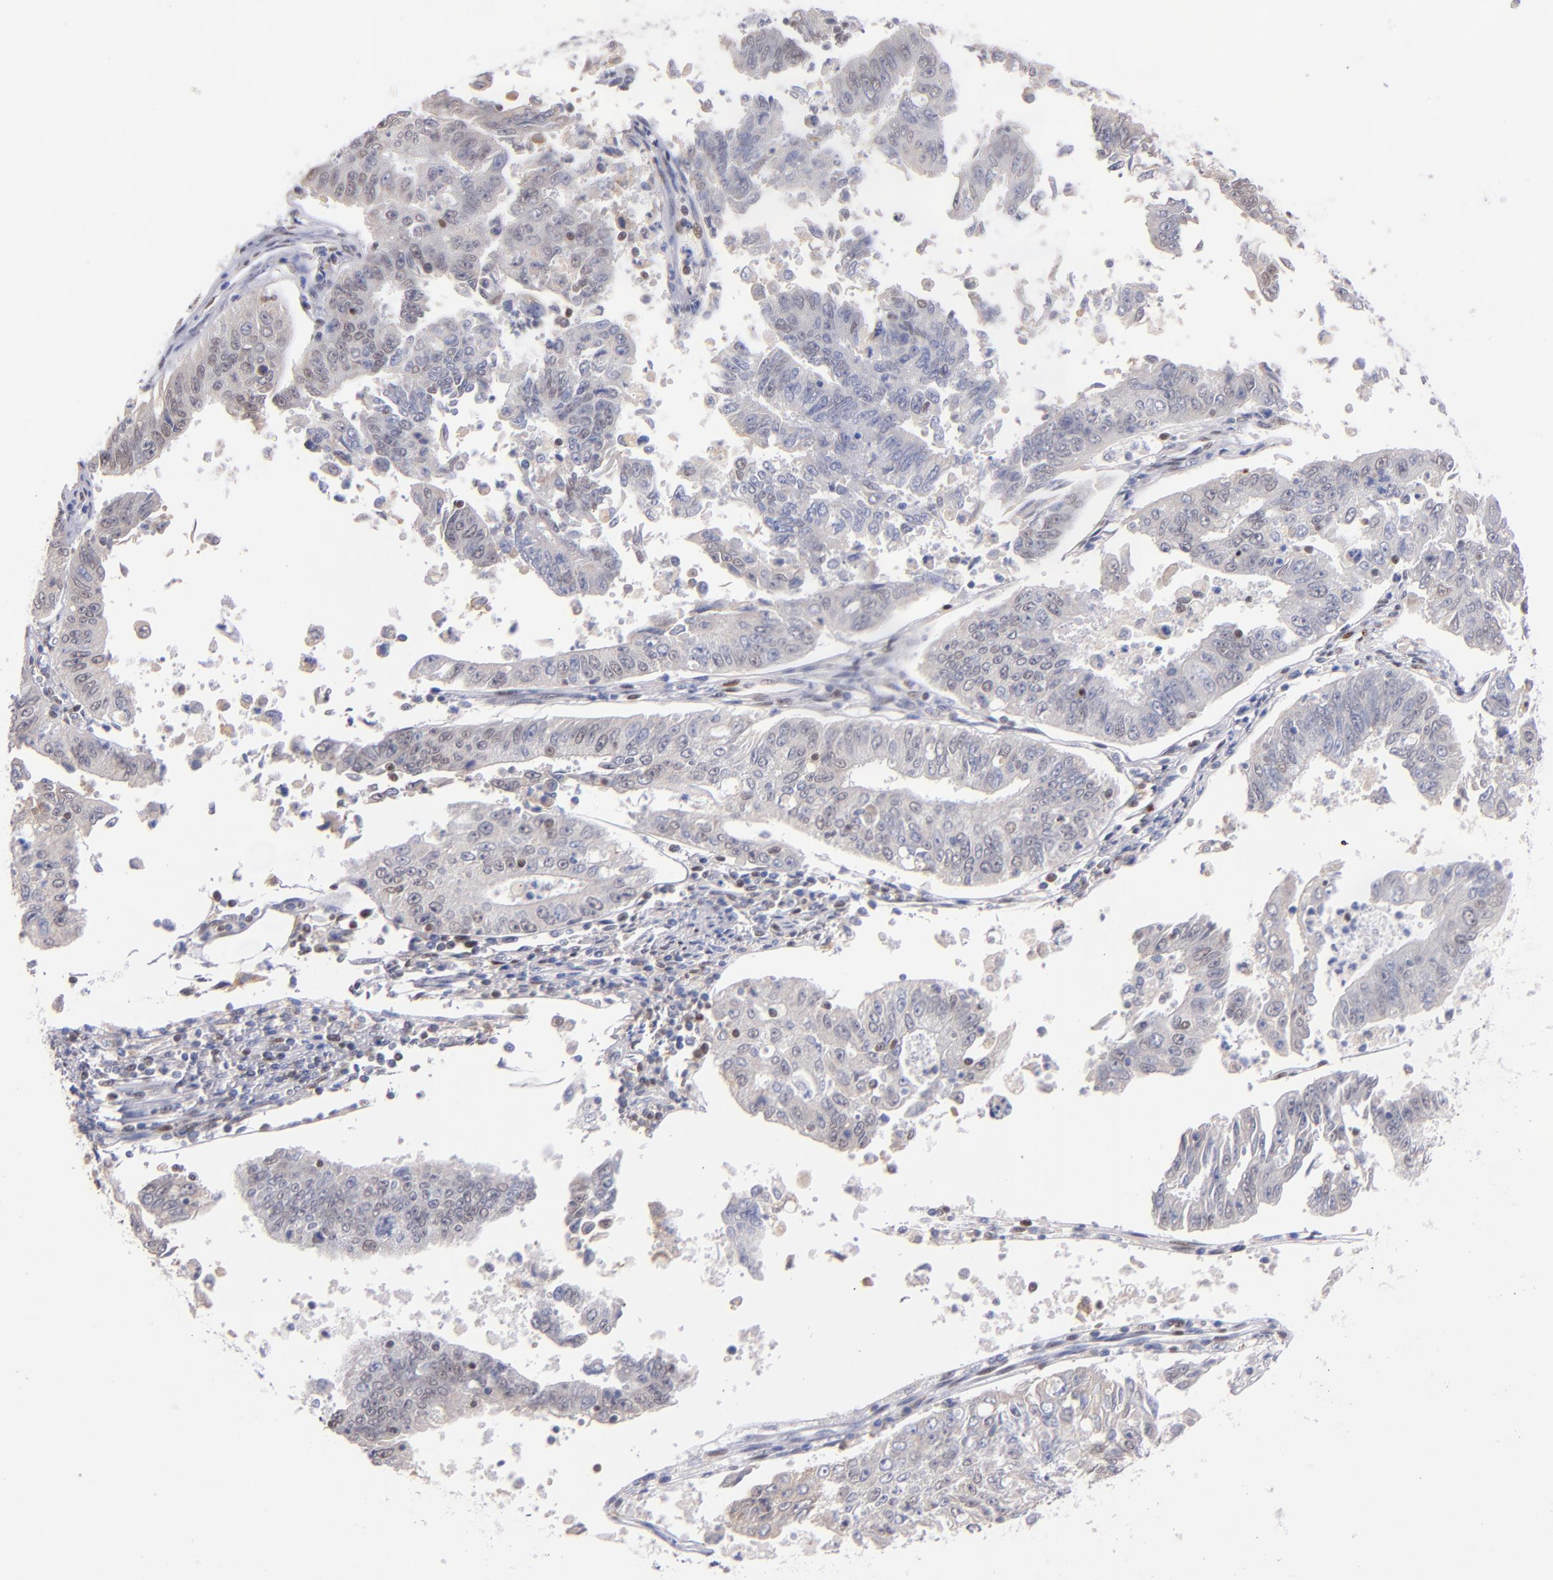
{"staining": {"intensity": "weak", "quantity": "<25%", "location": "nuclear"}, "tissue": "endometrial cancer", "cell_type": "Tumor cells", "image_type": "cancer", "snomed": [{"axis": "morphology", "description": "Adenocarcinoma, NOS"}, {"axis": "topography", "description": "Endometrium"}], "caption": "IHC image of human endometrial cancer (adenocarcinoma) stained for a protein (brown), which demonstrates no positivity in tumor cells. The staining was performed using DAB to visualize the protein expression in brown, while the nuclei were stained in blue with hematoxylin (Magnification: 20x).", "gene": "SRF", "patient": {"sex": "female", "age": 42}}